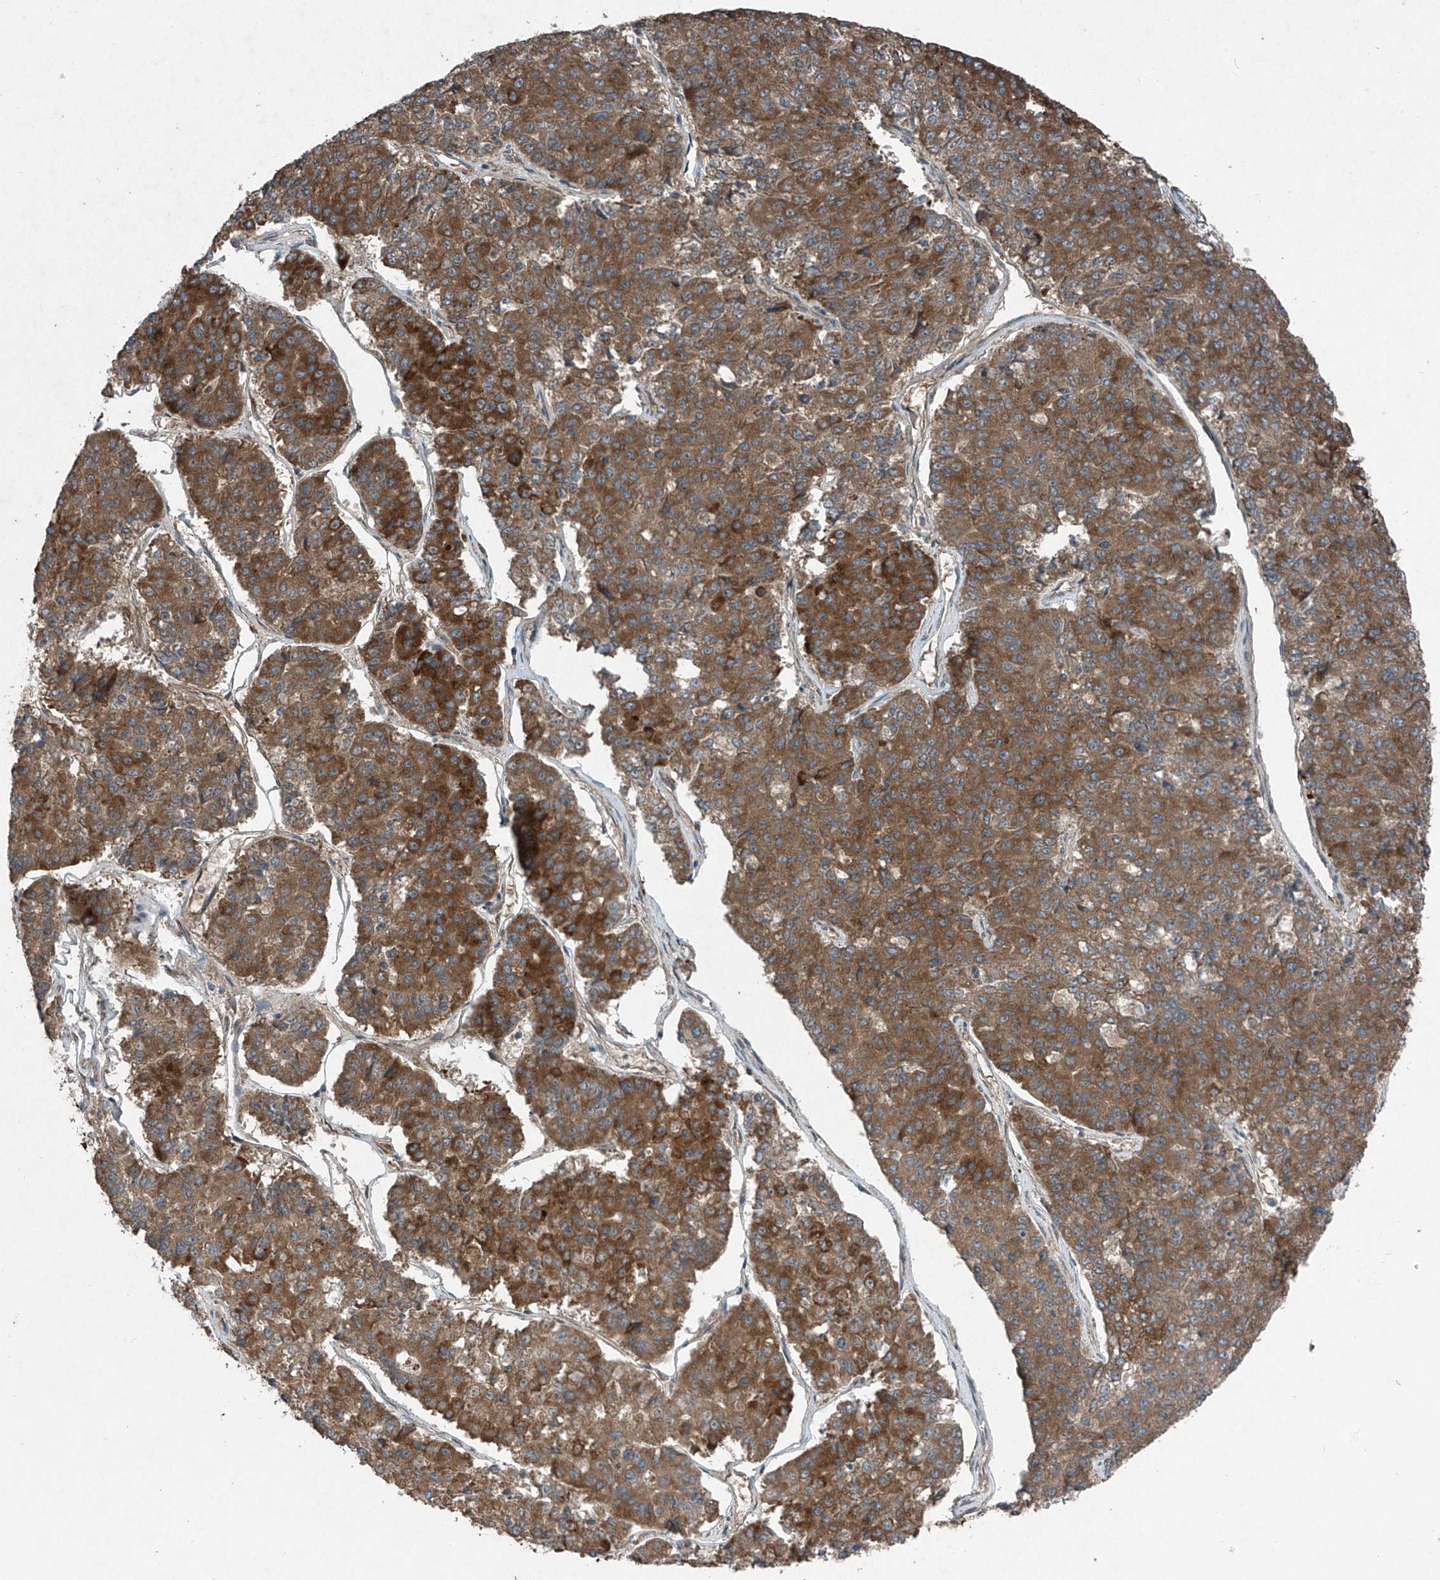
{"staining": {"intensity": "moderate", "quantity": ">75%", "location": "cytoplasmic/membranous"}, "tissue": "pancreatic cancer", "cell_type": "Tumor cells", "image_type": "cancer", "snomed": [{"axis": "morphology", "description": "Adenocarcinoma, NOS"}, {"axis": "topography", "description": "Pancreas"}], "caption": "Immunohistochemical staining of human adenocarcinoma (pancreatic) demonstrates moderate cytoplasmic/membranous protein positivity in approximately >75% of tumor cells. (Stains: DAB (3,3'-diaminobenzidine) in brown, nuclei in blue, Microscopy: brightfield microscopy at high magnification).", "gene": "FOXRED2", "patient": {"sex": "male", "age": 50}}